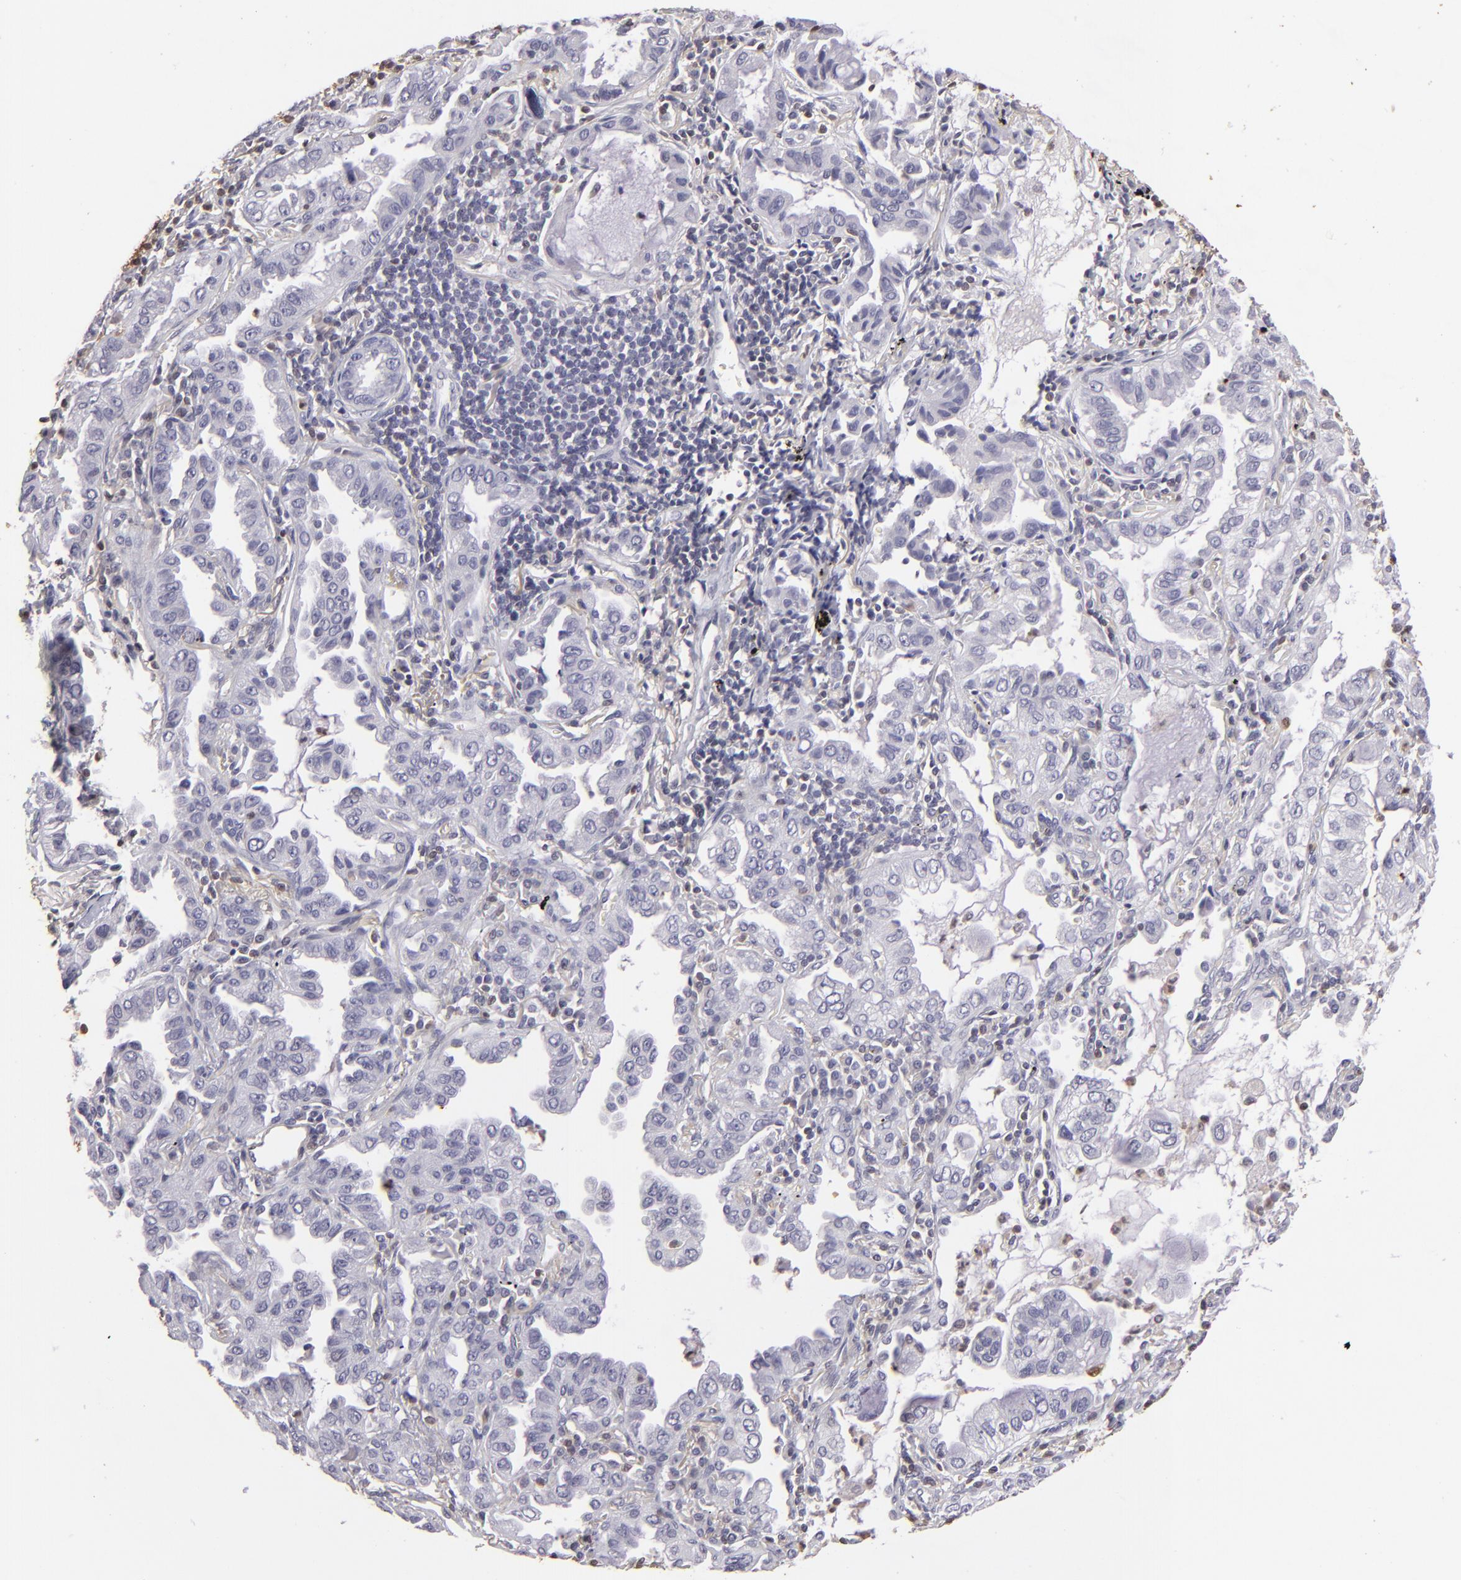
{"staining": {"intensity": "moderate", "quantity": "25%-75%", "location": "cytoplasmic/membranous,nuclear"}, "tissue": "lung cancer", "cell_type": "Tumor cells", "image_type": "cancer", "snomed": [{"axis": "morphology", "description": "Adenocarcinoma, NOS"}, {"axis": "topography", "description": "Lung"}], "caption": "The micrograph exhibits immunohistochemical staining of adenocarcinoma (lung). There is moderate cytoplasmic/membranous and nuclear positivity is present in about 25%-75% of tumor cells.", "gene": "S100A2", "patient": {"sex": "female", "age": 50}}